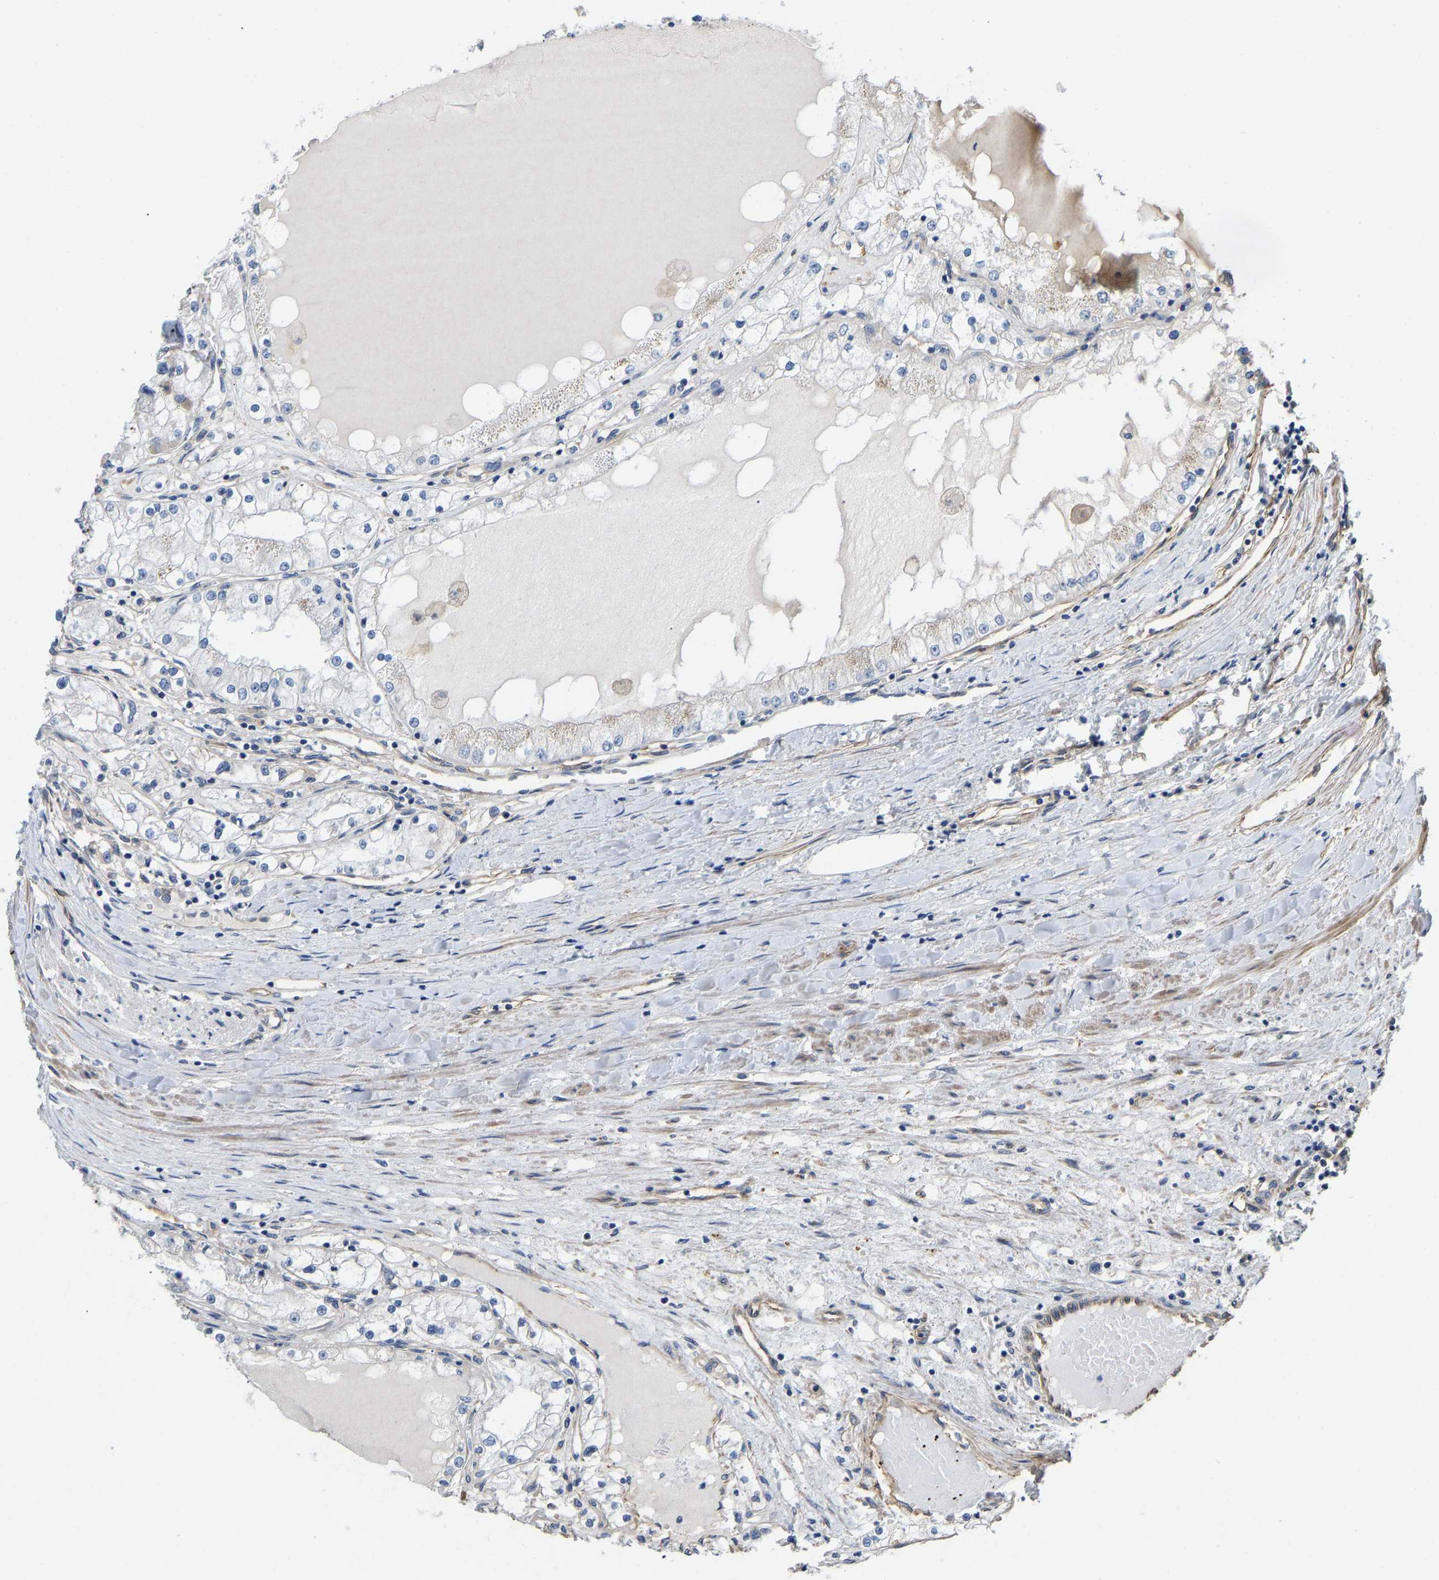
{"staining": {"intensity": "negative", "quantity": "none", "location": "none"}, "tissue": "renal cancer", "cell_type": "Tumor cells", "image_type": "cancer", "snomed": [{"axis": "morphology", "description": "Adenocarcinoma, NOS"}, {"axis": "topography", "description": "Kidney"}], "caption": "Immunohistochemical staining of adenocarcinoma (renal) reveals no significant staining in tumor cells. (DAB (3,3'-diaminobenzidine) immunohistochemistry (IHC) visualized using brightfield microscopy, high magnification).", "gene": "ELMO2", "patient": {"sex": "male", "age": 68}}